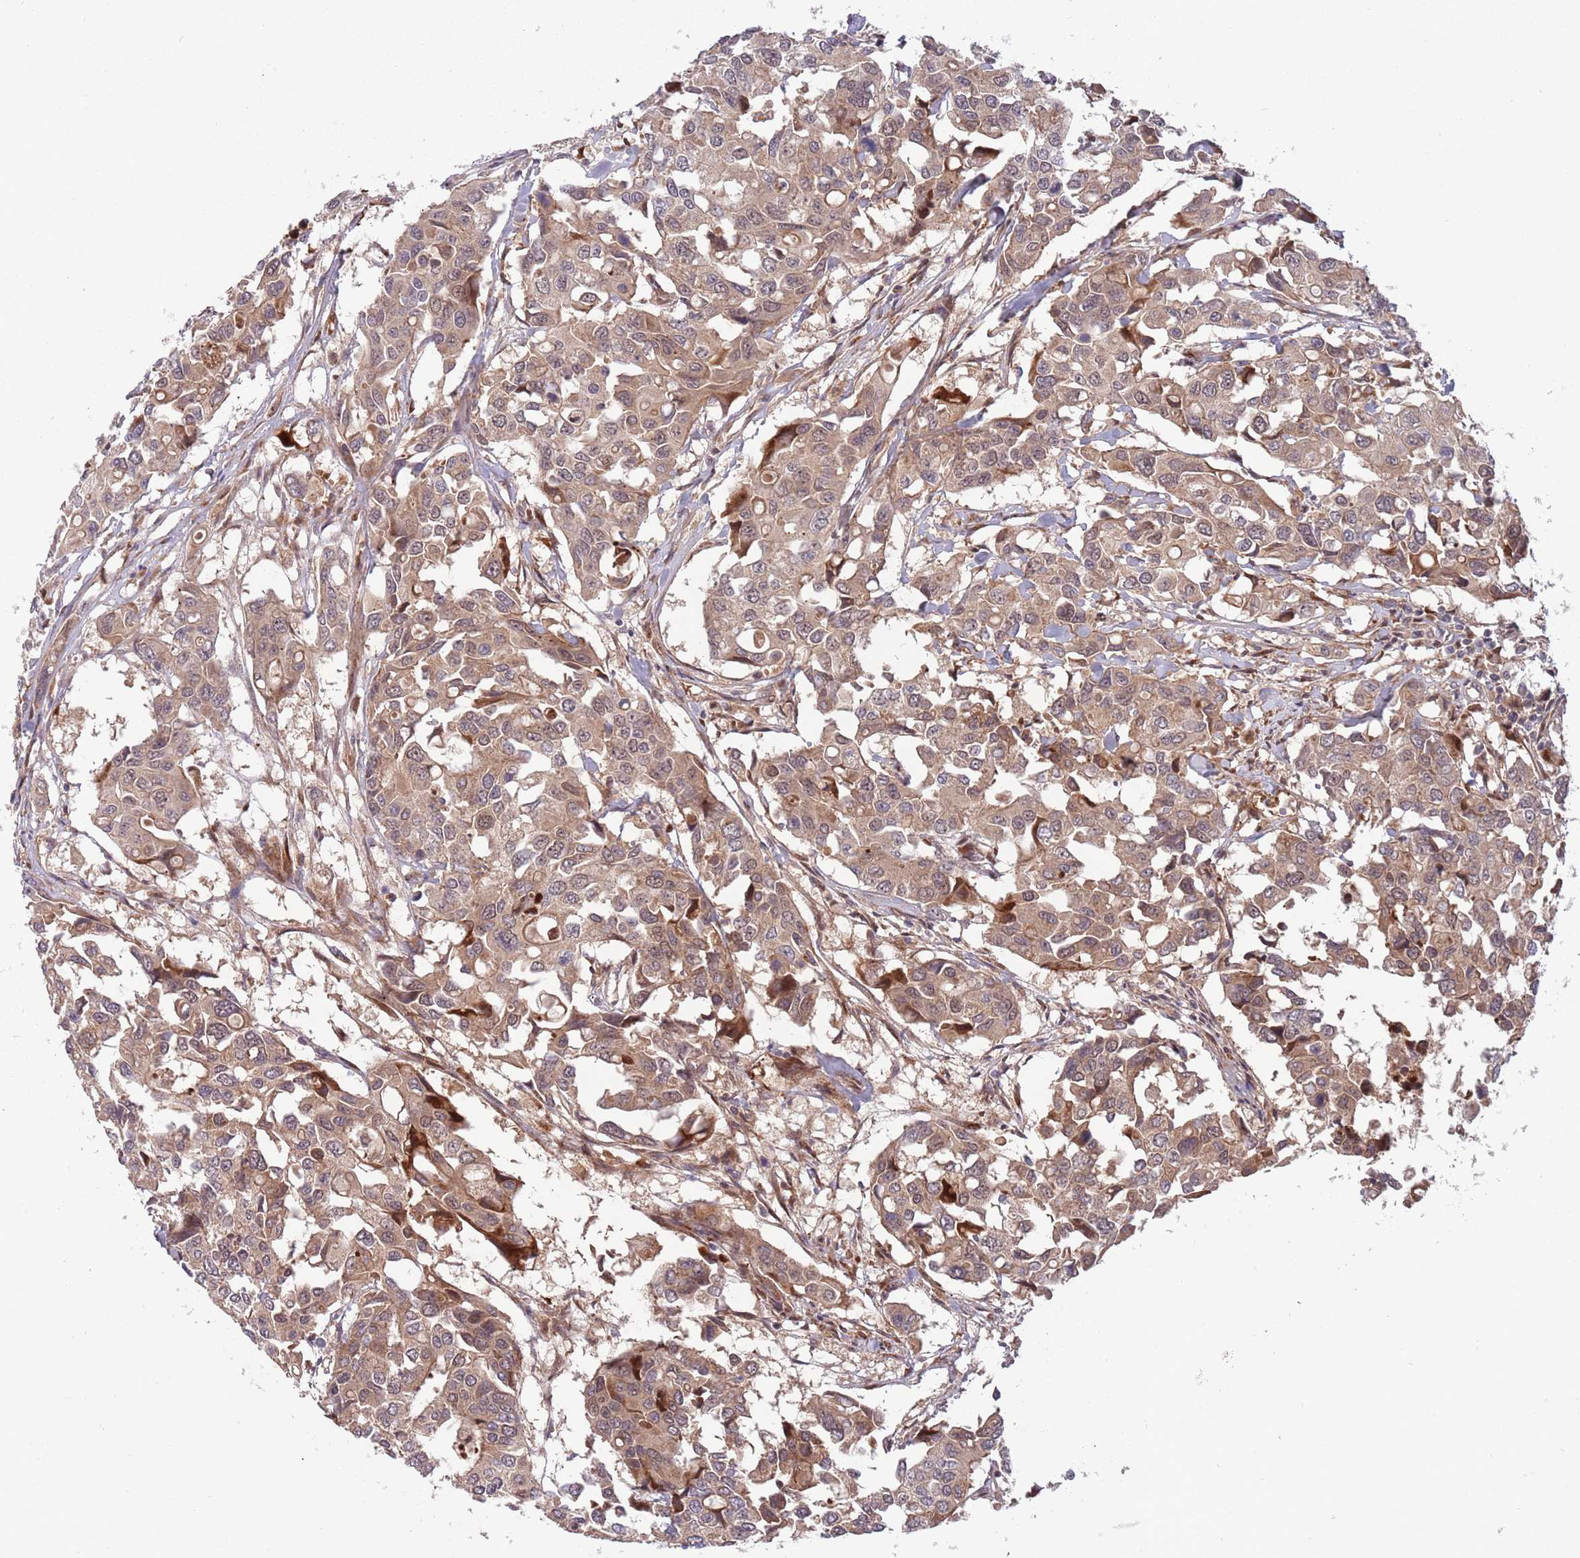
{"staining": {"intensity": "moderate", "quantity": ">75%", "location": "cytoplasmic/membranous,nuclear"}, "tissue": "colorectal cancer", "cell_type": "Tumor cells", "image_type": "cancer", "snomed": [{"axis": "morphology", "description": "Adenocarcinoma, NOS"}, {"axis": "topography", "description": "Colon"}], "caption": "Immunohistochemistry histopathology image of neoplastic tissue: human adenocarcinoma (colorectal) stained using IHC reveals medium levels of moderate protein expression localized specifically in the cytoplasmic/membranous and nuclear of tumor cells, appearing as a cytoplasmic/membranous and nuclear brown color.", "gene": "NT5DC4", "patient": {"sex": "male", "age": 77}}